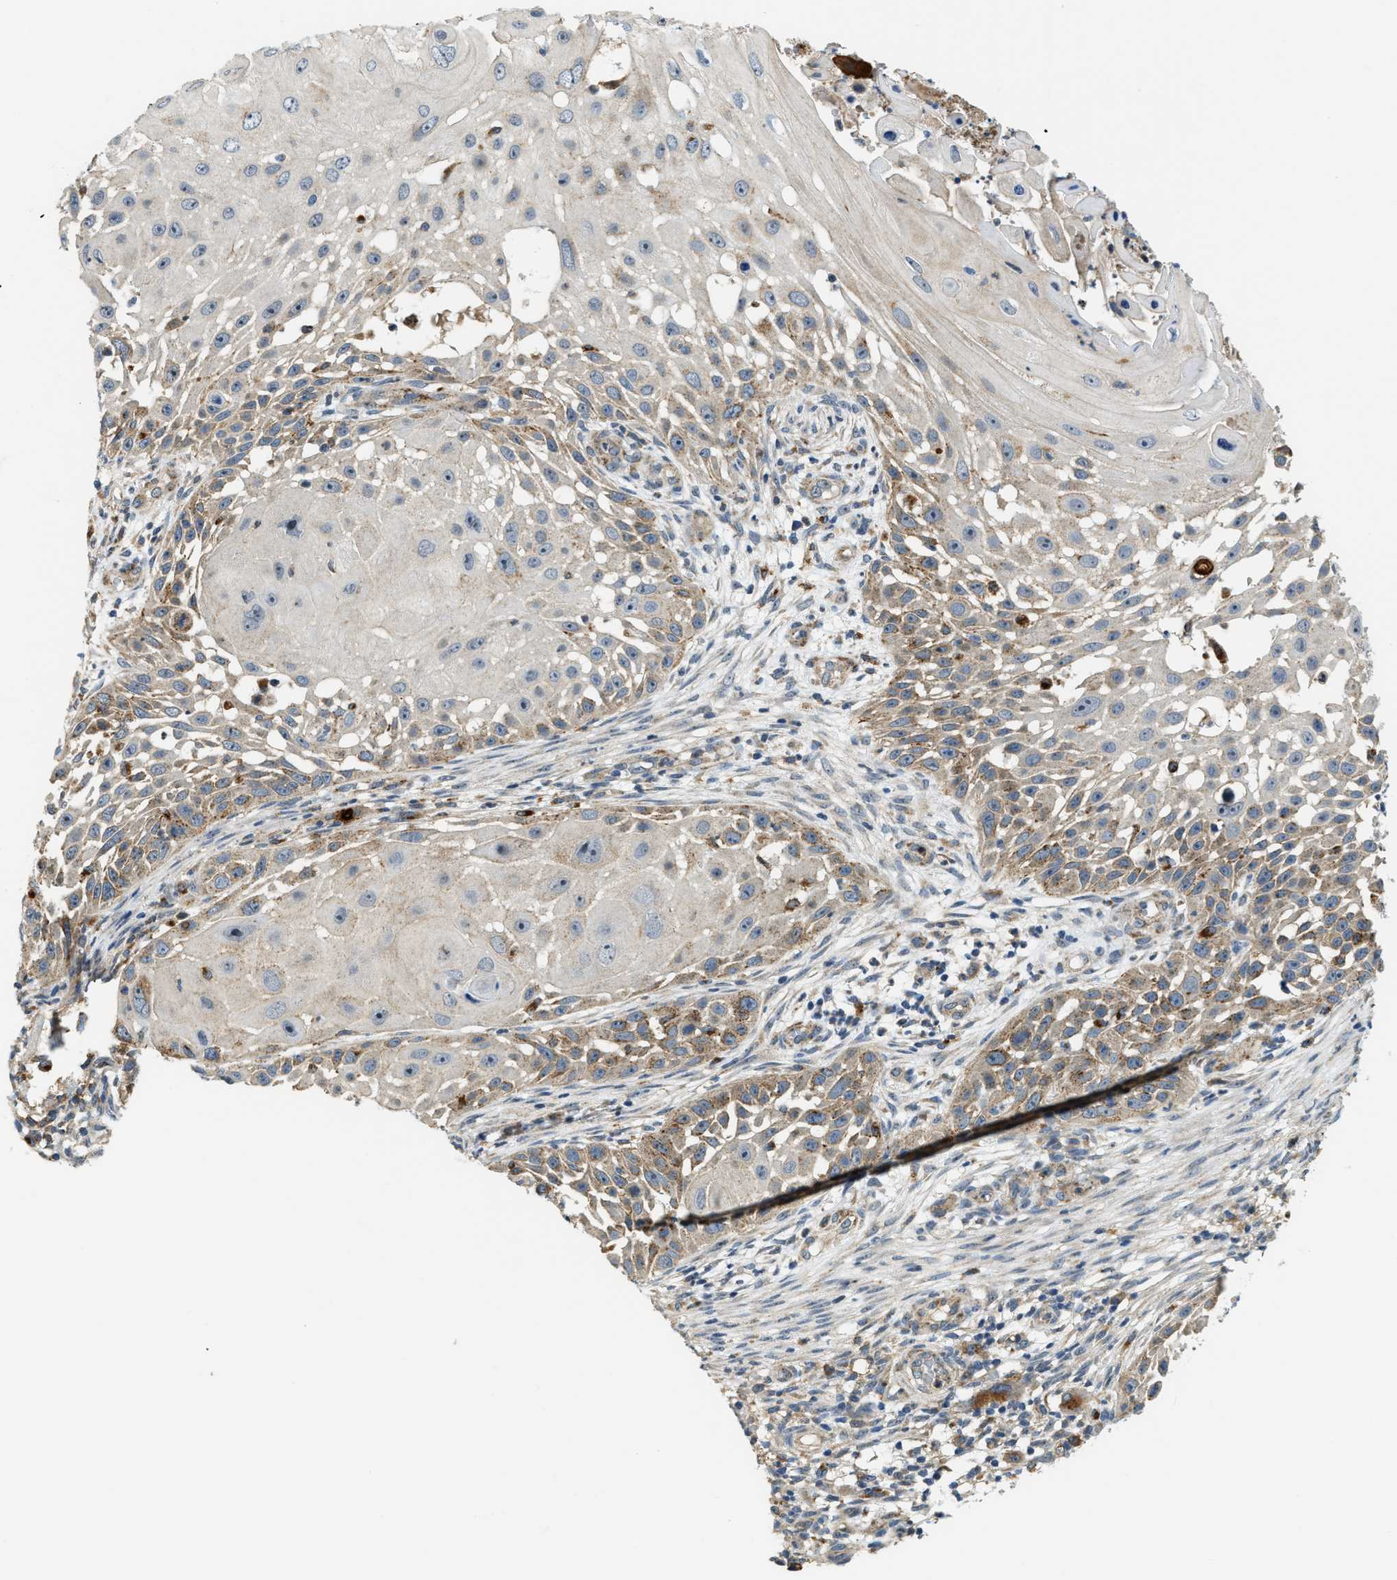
{"staining": {"intensity": "moderate", "quantity": "<25%", "location": "cytoplasmic/membranous"}, "tissue": "skin cancer", "cell_type": "Tumor cells", "image_type": "cancer", "snomed": [{"axis": "morphology", "description": "Squamous cell carcinoma, NOS"}, {"axis": "topography", "description": "Skin"}], "caption": "Immunohistochemistry (IHC) of human skin cancer reveals low levels of moderate cytoplasmic/membranous staining in about <25% of tumor cells.", "gene": "STARD3NL", "patient": {"sex": "female", "age": 44}}